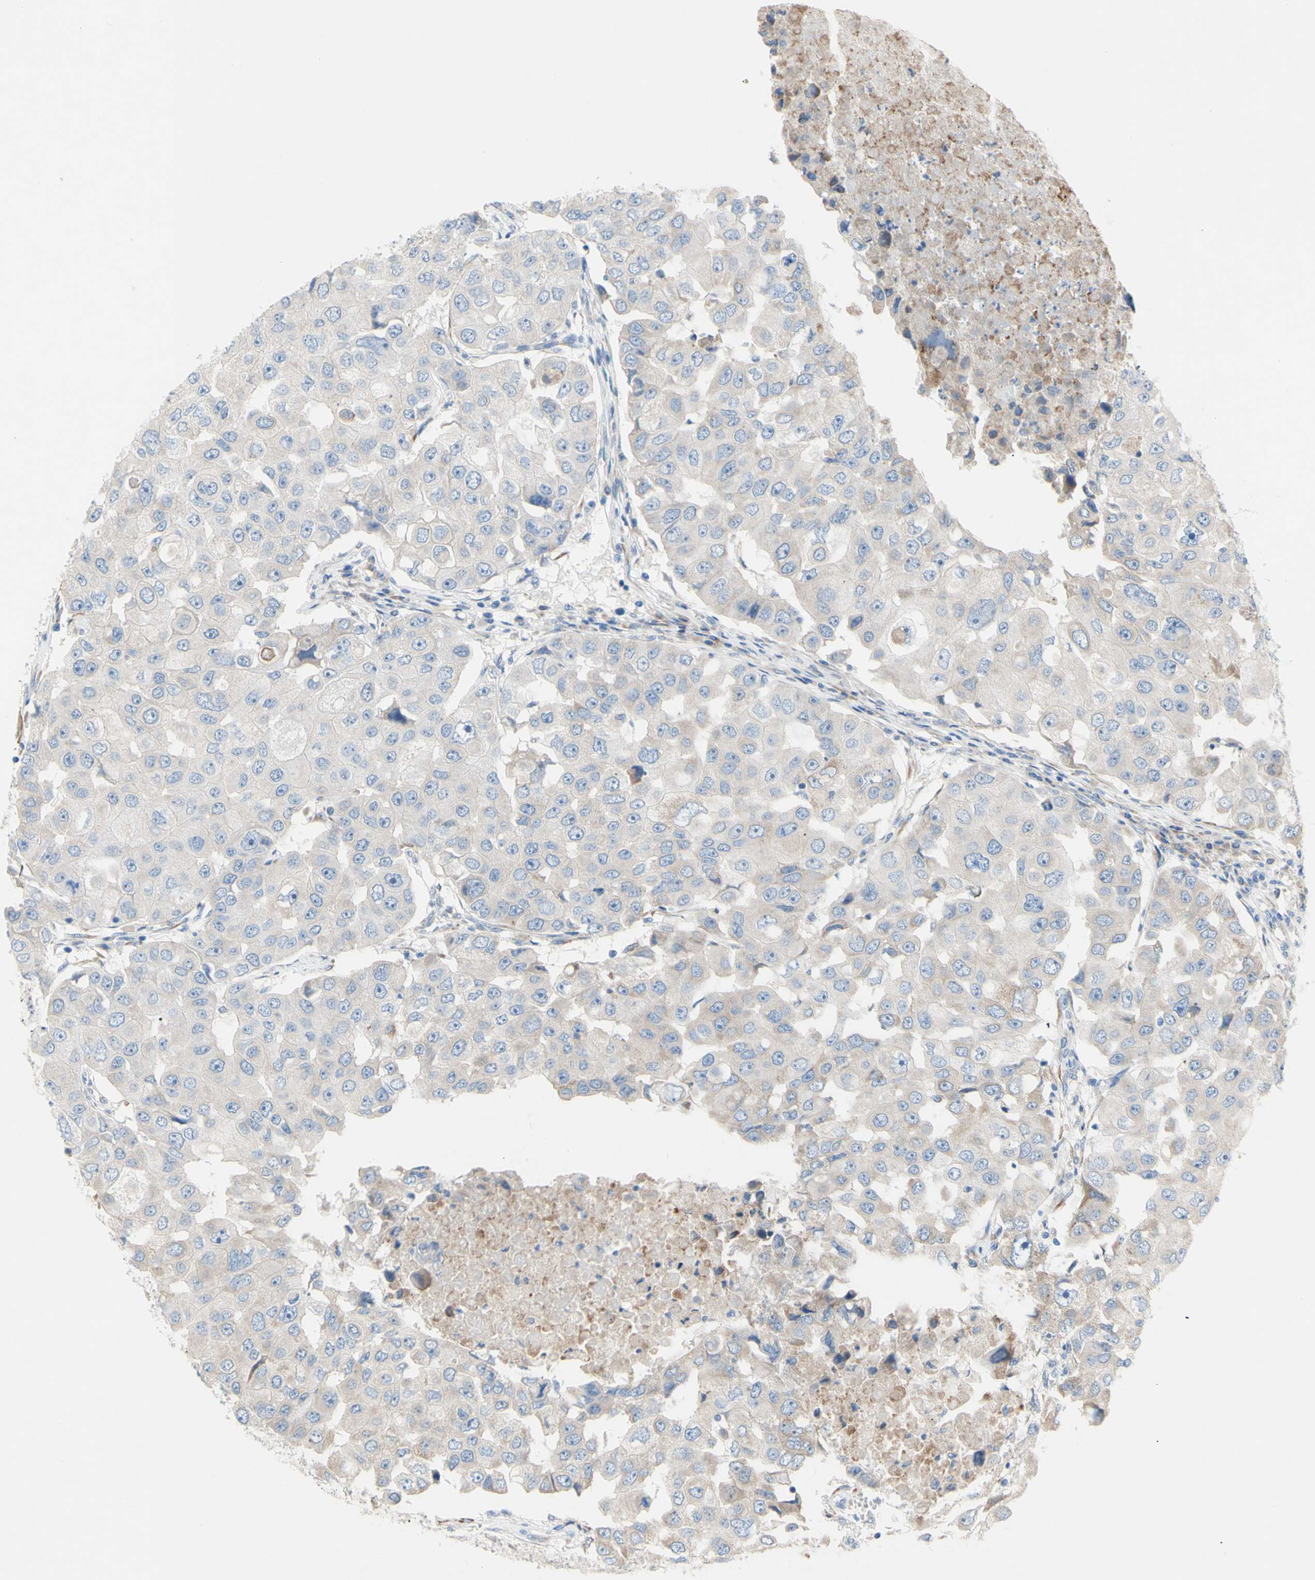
{"staining": {"intensity": "negative", "quantity": "none", "location": "none"}, "tissue": "breast cancer", "cell_type": "Tumor cells", "image_type": "cancer", "snomed": [{"axis": "morphology", "description": "Duct carcinoma"}, {"axis": "topography", "description": "Breast"}], "caption": "High power microscopy image of an immunohistochemistry (IHC) photomicrograph of breast invasive ductal carcinoma, revealing no significant expression in tumor cells. (Stains: DAB (3,3'-diaminobenzidine) immunohistochemistry with hematoxylin counter stain, Microscopy: brightfield microscopy at high magnification).", "gene": "TMIGD2", "patient": {"sex": "female", "age": 27}}